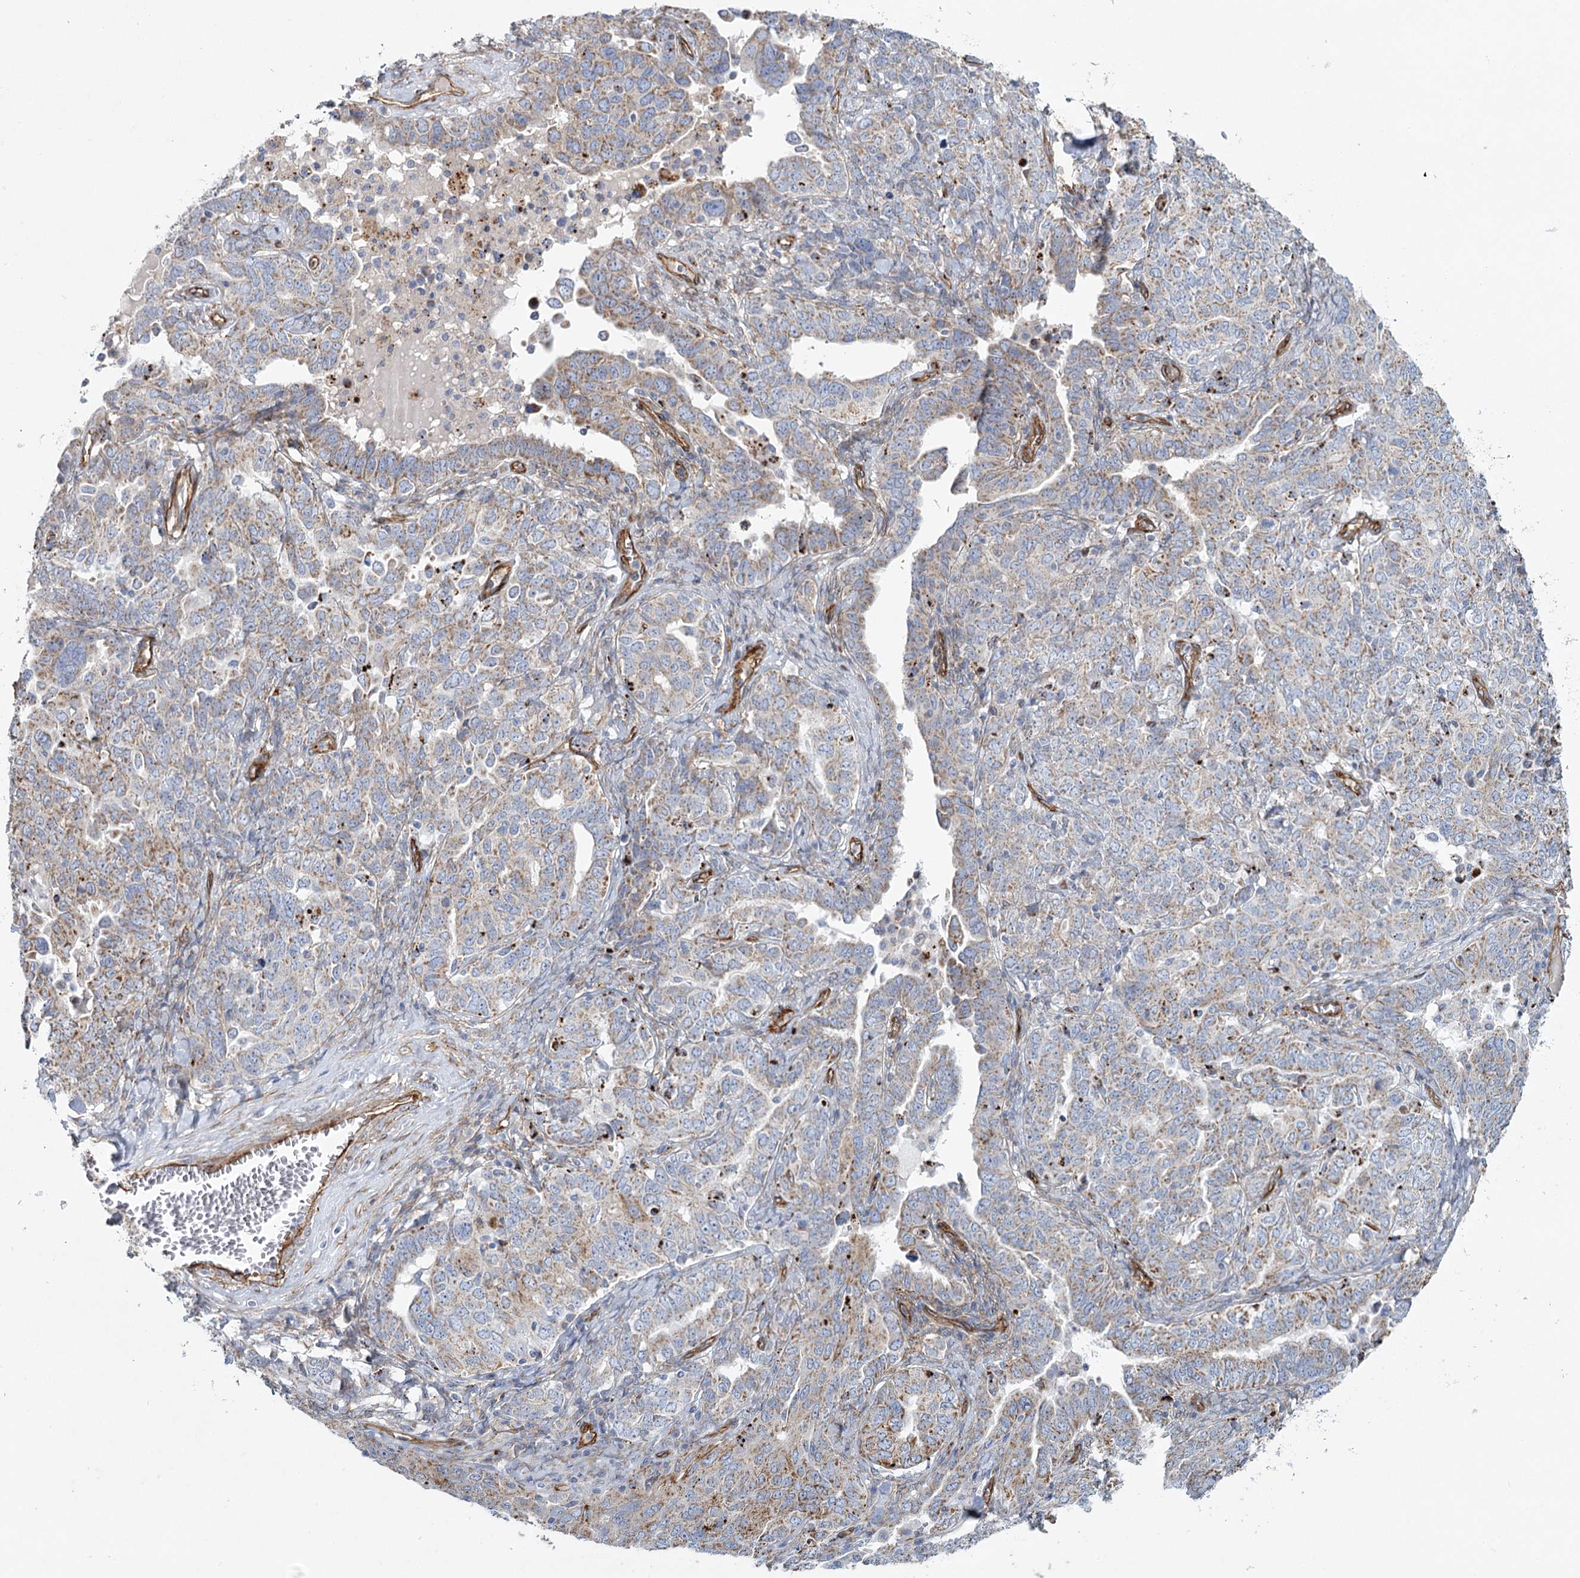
{"staining": {"intensity": "weak", "quantity": "25%-75%", "location": "cytoplasmic/membranous"}, "tissue": "ovarian cancer", "cell_type": "Tumor cells", "image_type": "cancer", "snomed": [{"axis": "morphology", "description": "Carcinoma, endometroid"}, {"axis": "topography", "description": "Ovary"}], "caption": "Immunohistochemistry (IHC) of ovarian cancer demonstrates low levels of weak cytoplasmic/membranous staining in about 25%-75% of tumor cells.", "gene": "TMEM164", "patient": {"sex": "female", "age": 62}}